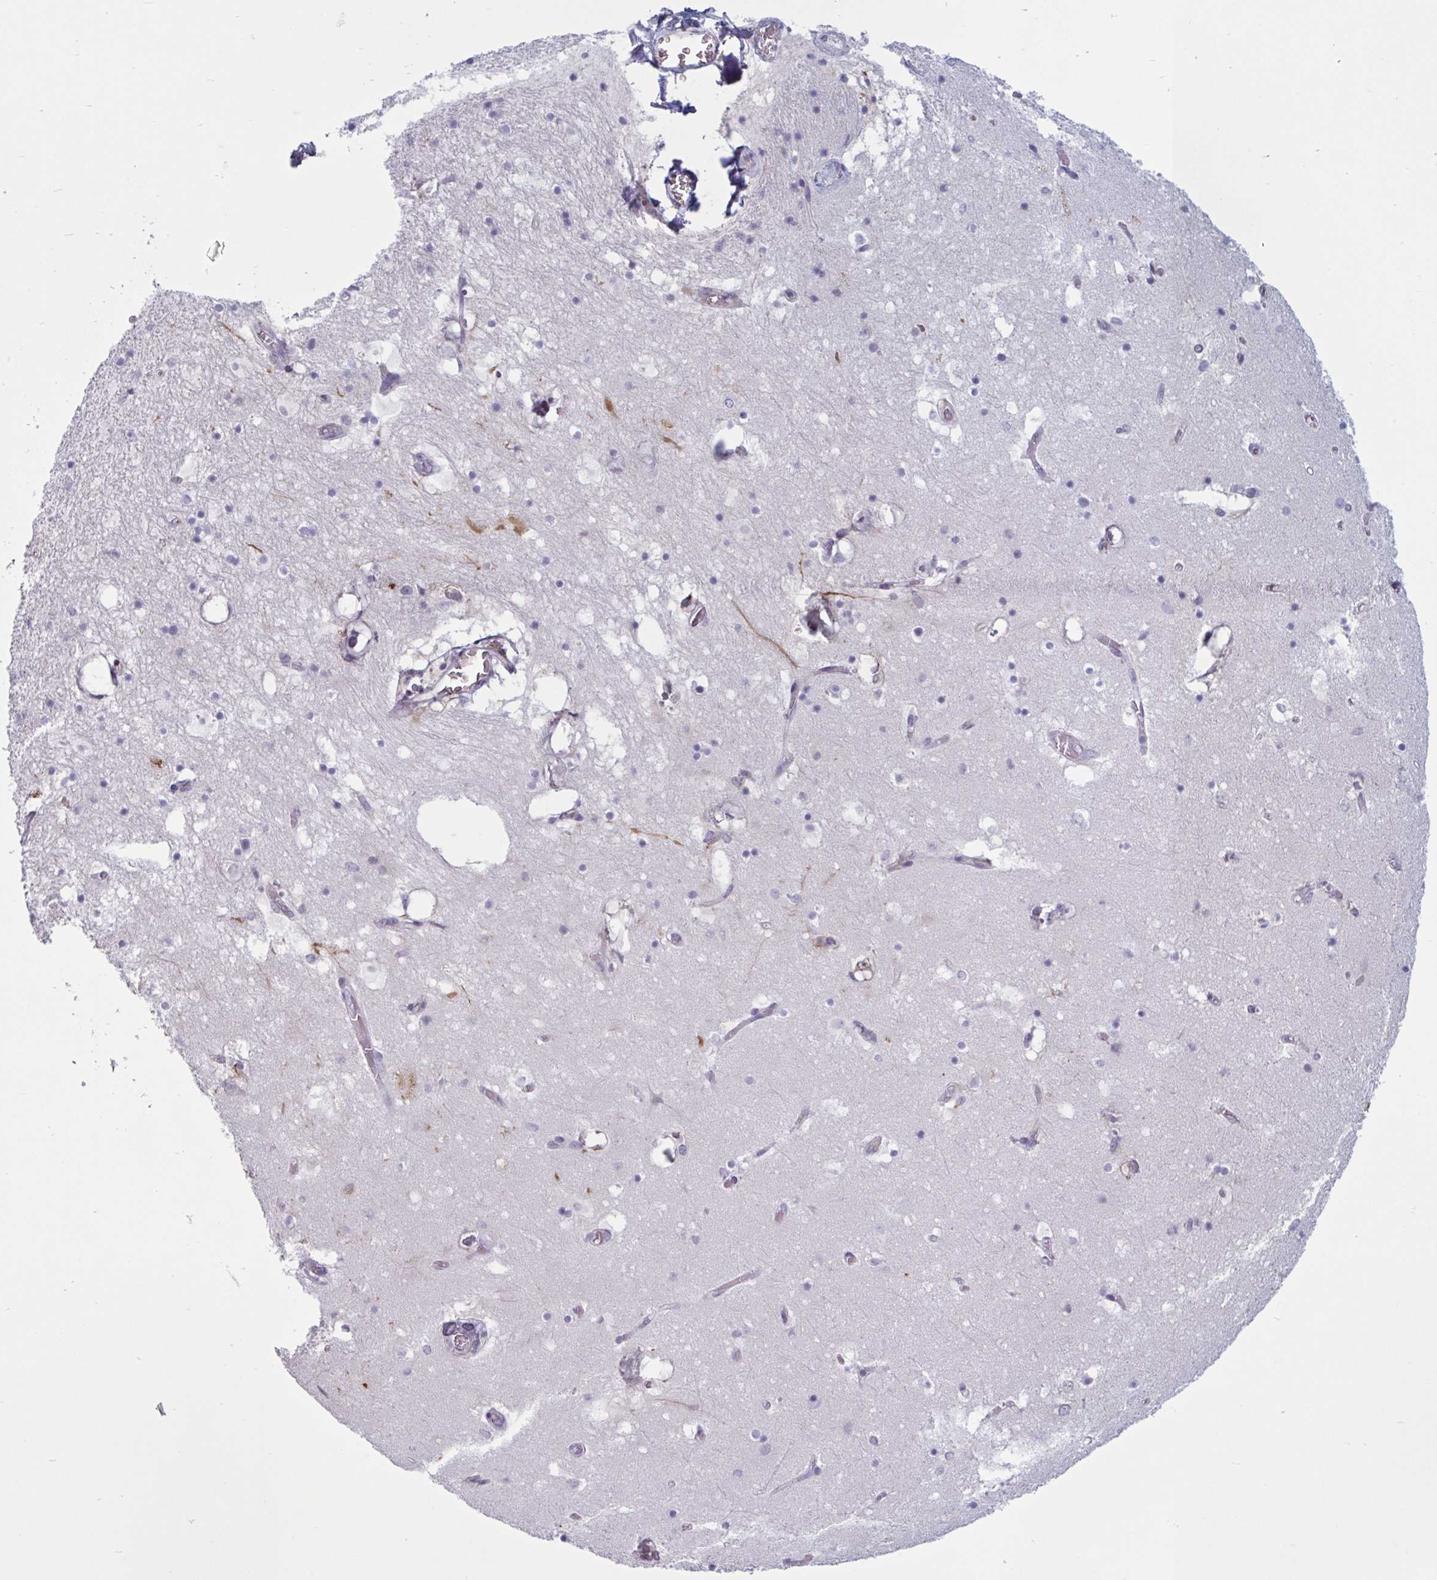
{"staining": {"intensity": "negative", "quantity": "none", "location": "none"}, "tissue": "hippocampus", "cell_type": "Glial cells", "image_type": "normal", "snomed": [{"axis": "morphology", "description": "Normal tissue, NOS"}, {"axis": "topography", "description": "Hippocampus"}], "caption": "Benign hippocampus was stained to show a protein in brown. There is no significant expression in glial cells. (Brightfield microscopy of DAB immunohistochemistry (IHC) at high magnification).", "gene": "OR1L3", "patient": {"sex": "female", "age": 52}}